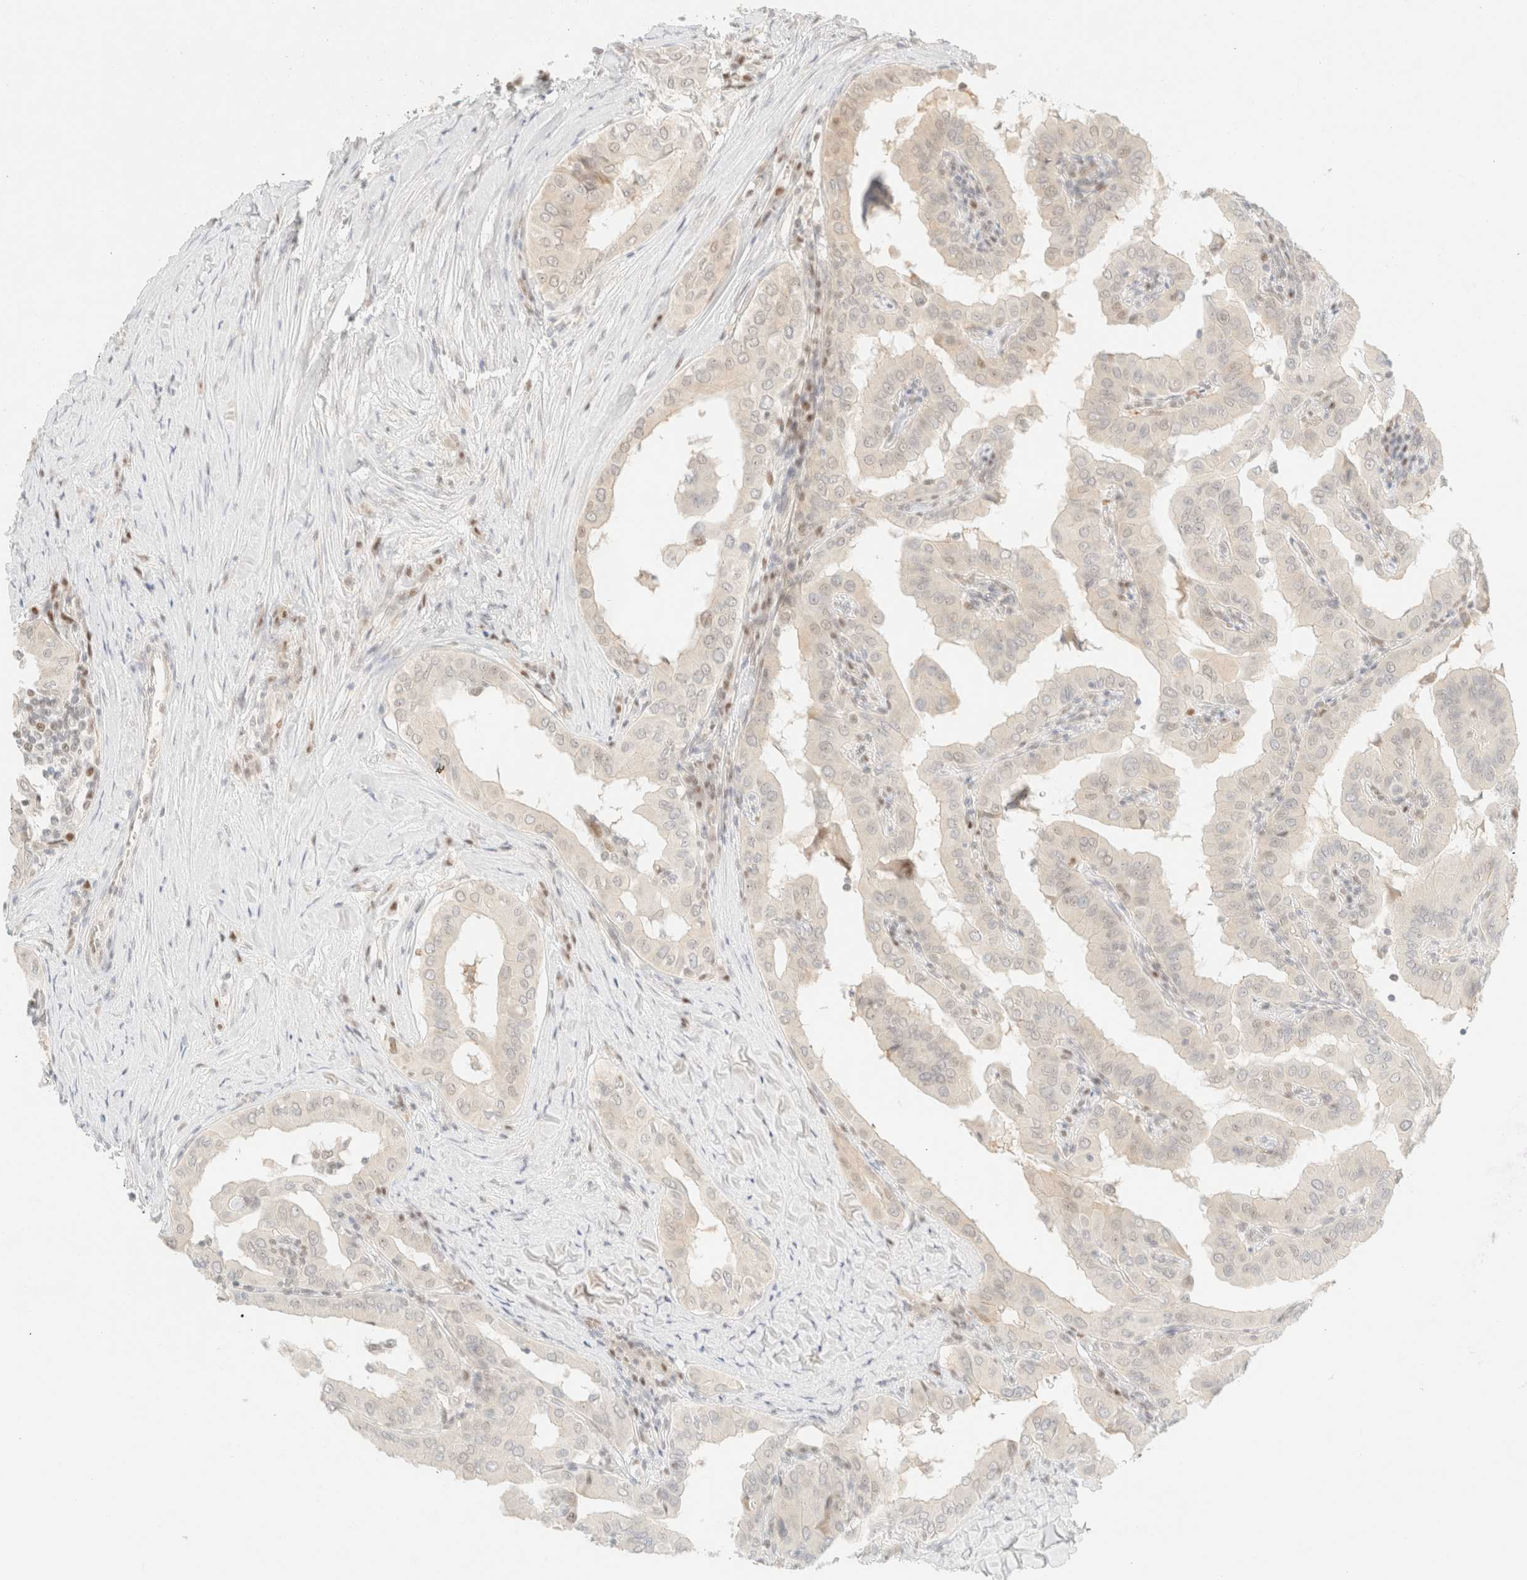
{"staining": {"intensity": "negative", "quantity": "none", "location": "none"}, "tissue": "thyroid cancer", "cell_type": "Tumor cells", "image_type": "cancer", "snomed": [{"axis": "morphology", "description": "Papillary adenocarcinoma, NOS"}, {"axis": "topography", "description": "Thyroid gland"}], "caption": "An IHC photomicrograph of thyroid cancer (papillary adenocarcinoma) is shown. There is no staining in tumor cells of thyroid cancer (papillary adenocarcinoma).", "gene": "TSR1", "patient": {"sex": "male", "age": 33}}